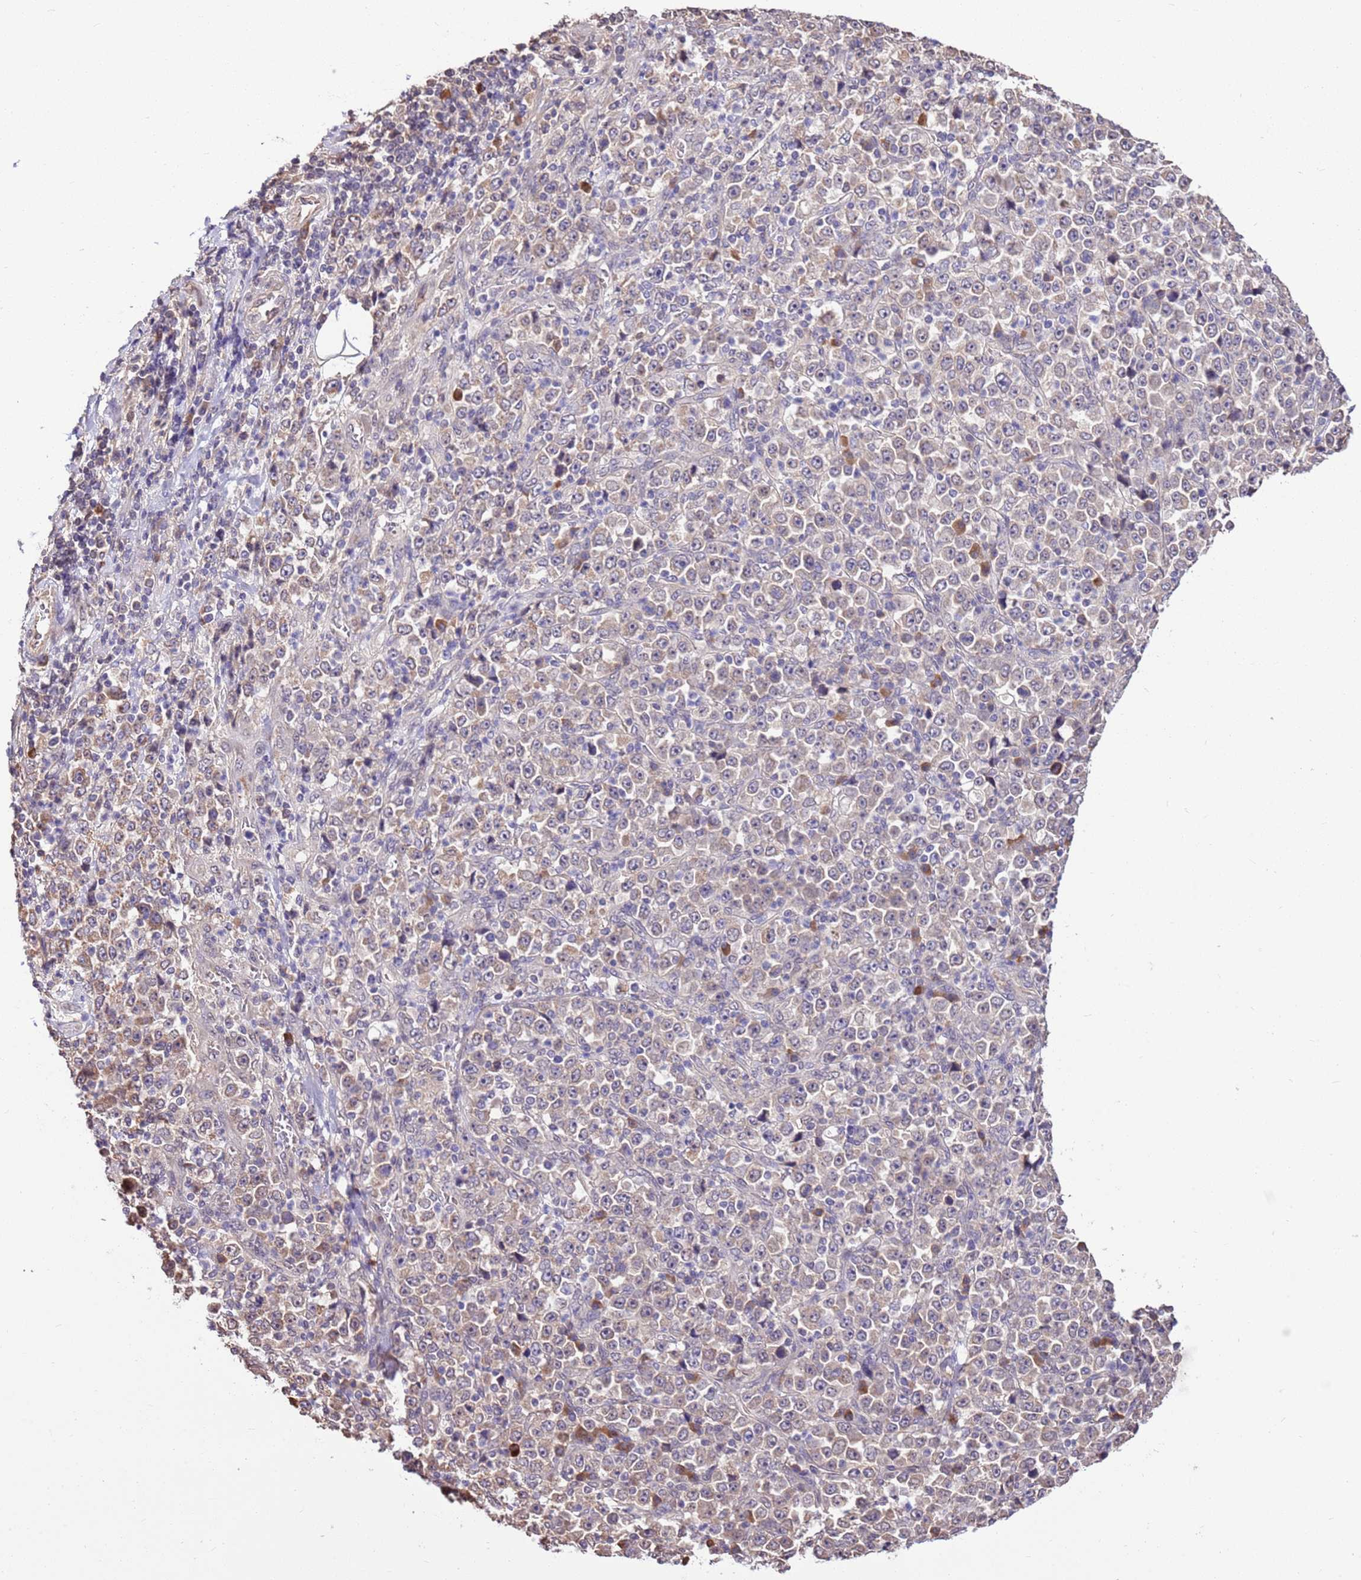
{"staining": {"intensity": "negative", "quantity": "none", "location": "none"}, "tissue": "stomach cancer", "cell_type": "Tumor cells", "image_type": "cancer", "snomed": [{"axis": "morphology", "description": "Normal tissue, NOS"}, {"axis": "morphology", "description": "Adenocarcinoma, NOS"}, {"axis": "topography", "description": "Stomach, upper"}, {"axis": "topography", "description": "Stomach"}], "caption": "Immunohistochemistry photomicrograph of stomach cancer stained for a protein (brown), which shows no staining in tumor cells.", "gene": "BBS5", "patient": {"sex": "male", "age": 59}}